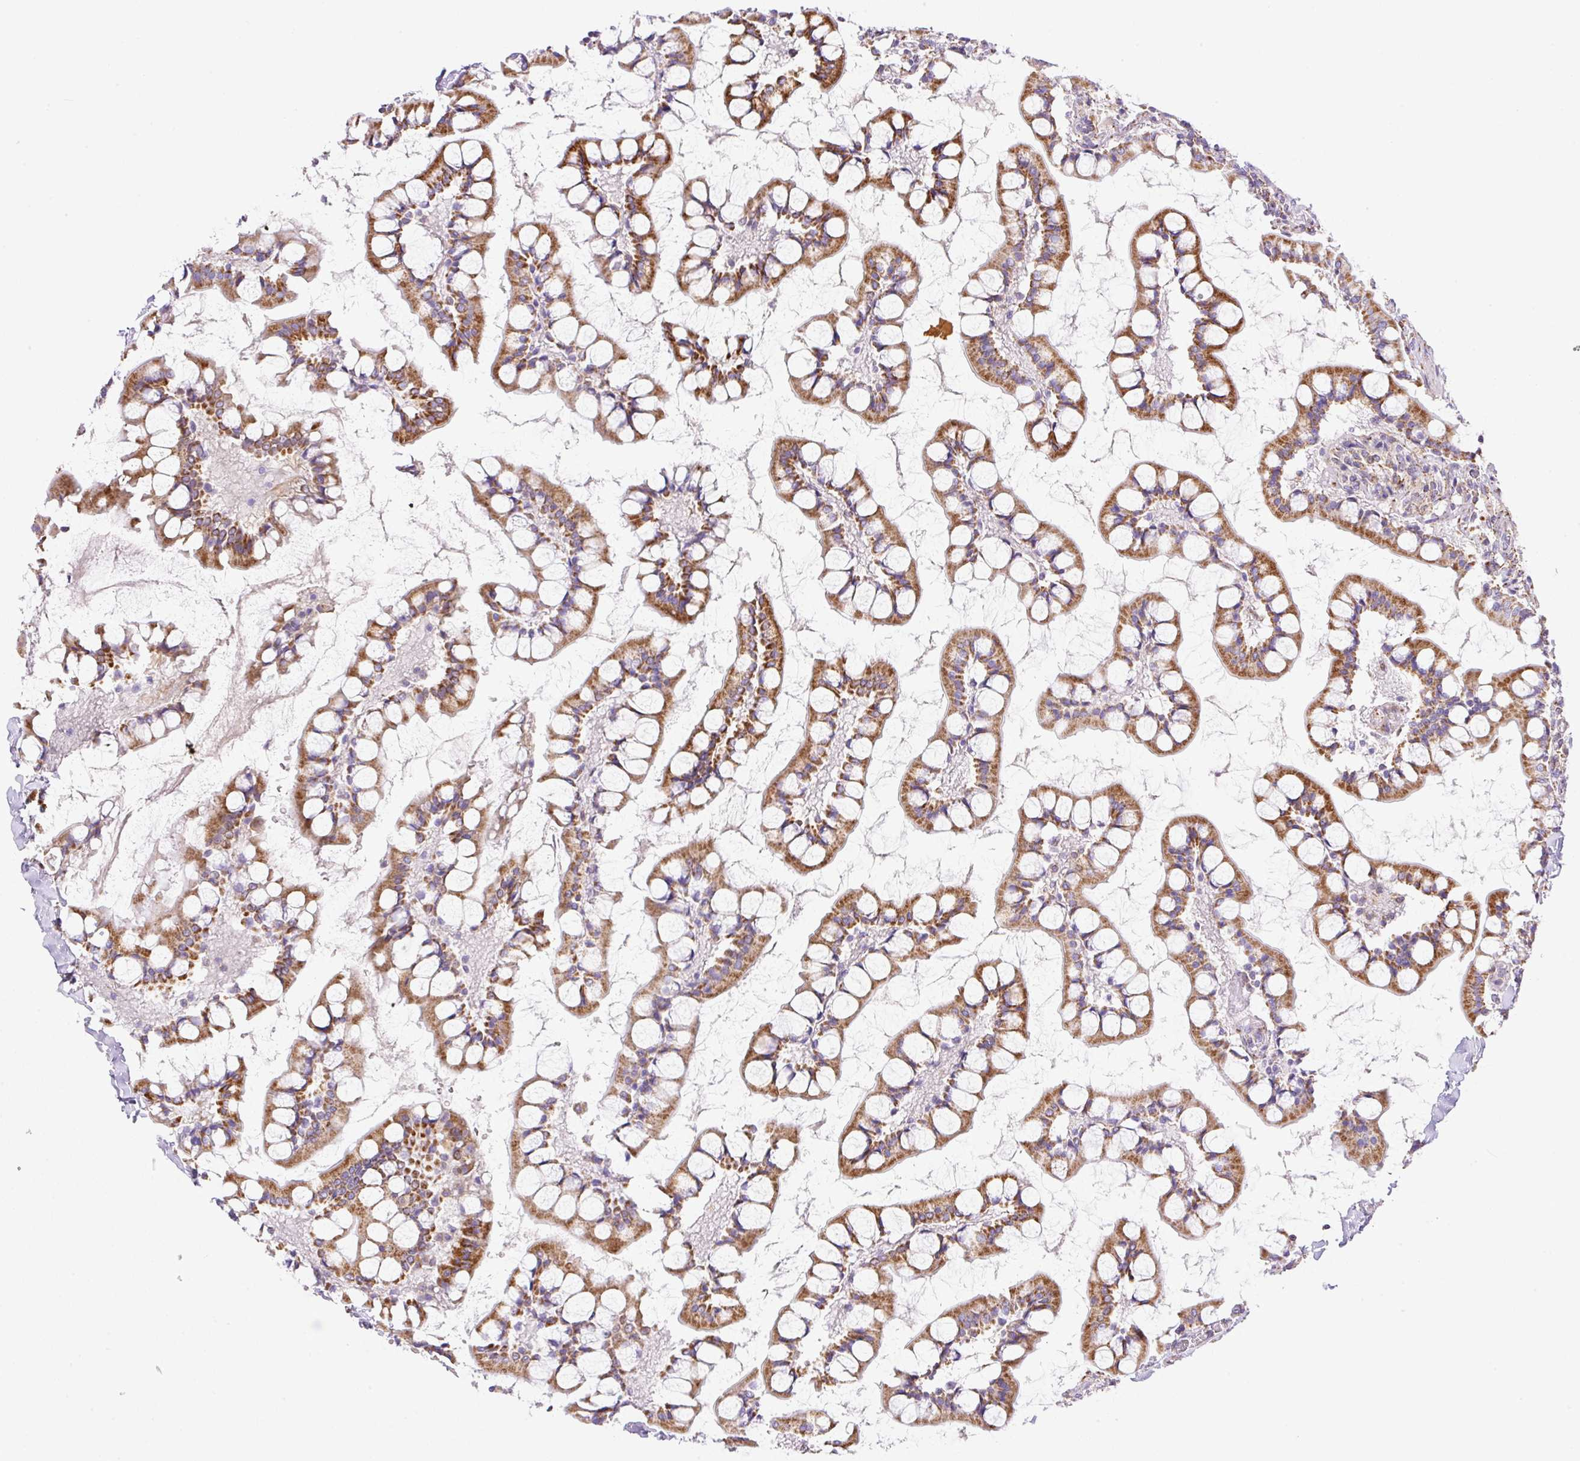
{"staining": {"intensity": "strong", "quantity": ">75%", "location": "cytoplasmic/membranous"}, "tissue": "small intestine", "cell_type": "Glandular cells", "image_type": "normal", "snomed": [{"axis": "morphology", "description": "Normal tissue, NOS"}, {"axis": "topography", "description": "Small intestine"}], "caption": "This histopathology image reveals immunohistochemistry staining of benign human small intestine, with high strong cytoplasmic/membranous positivity in about >75% of glandular cells.", "gene": "NF1", "patient": {"sex": "male", "age": 52}}